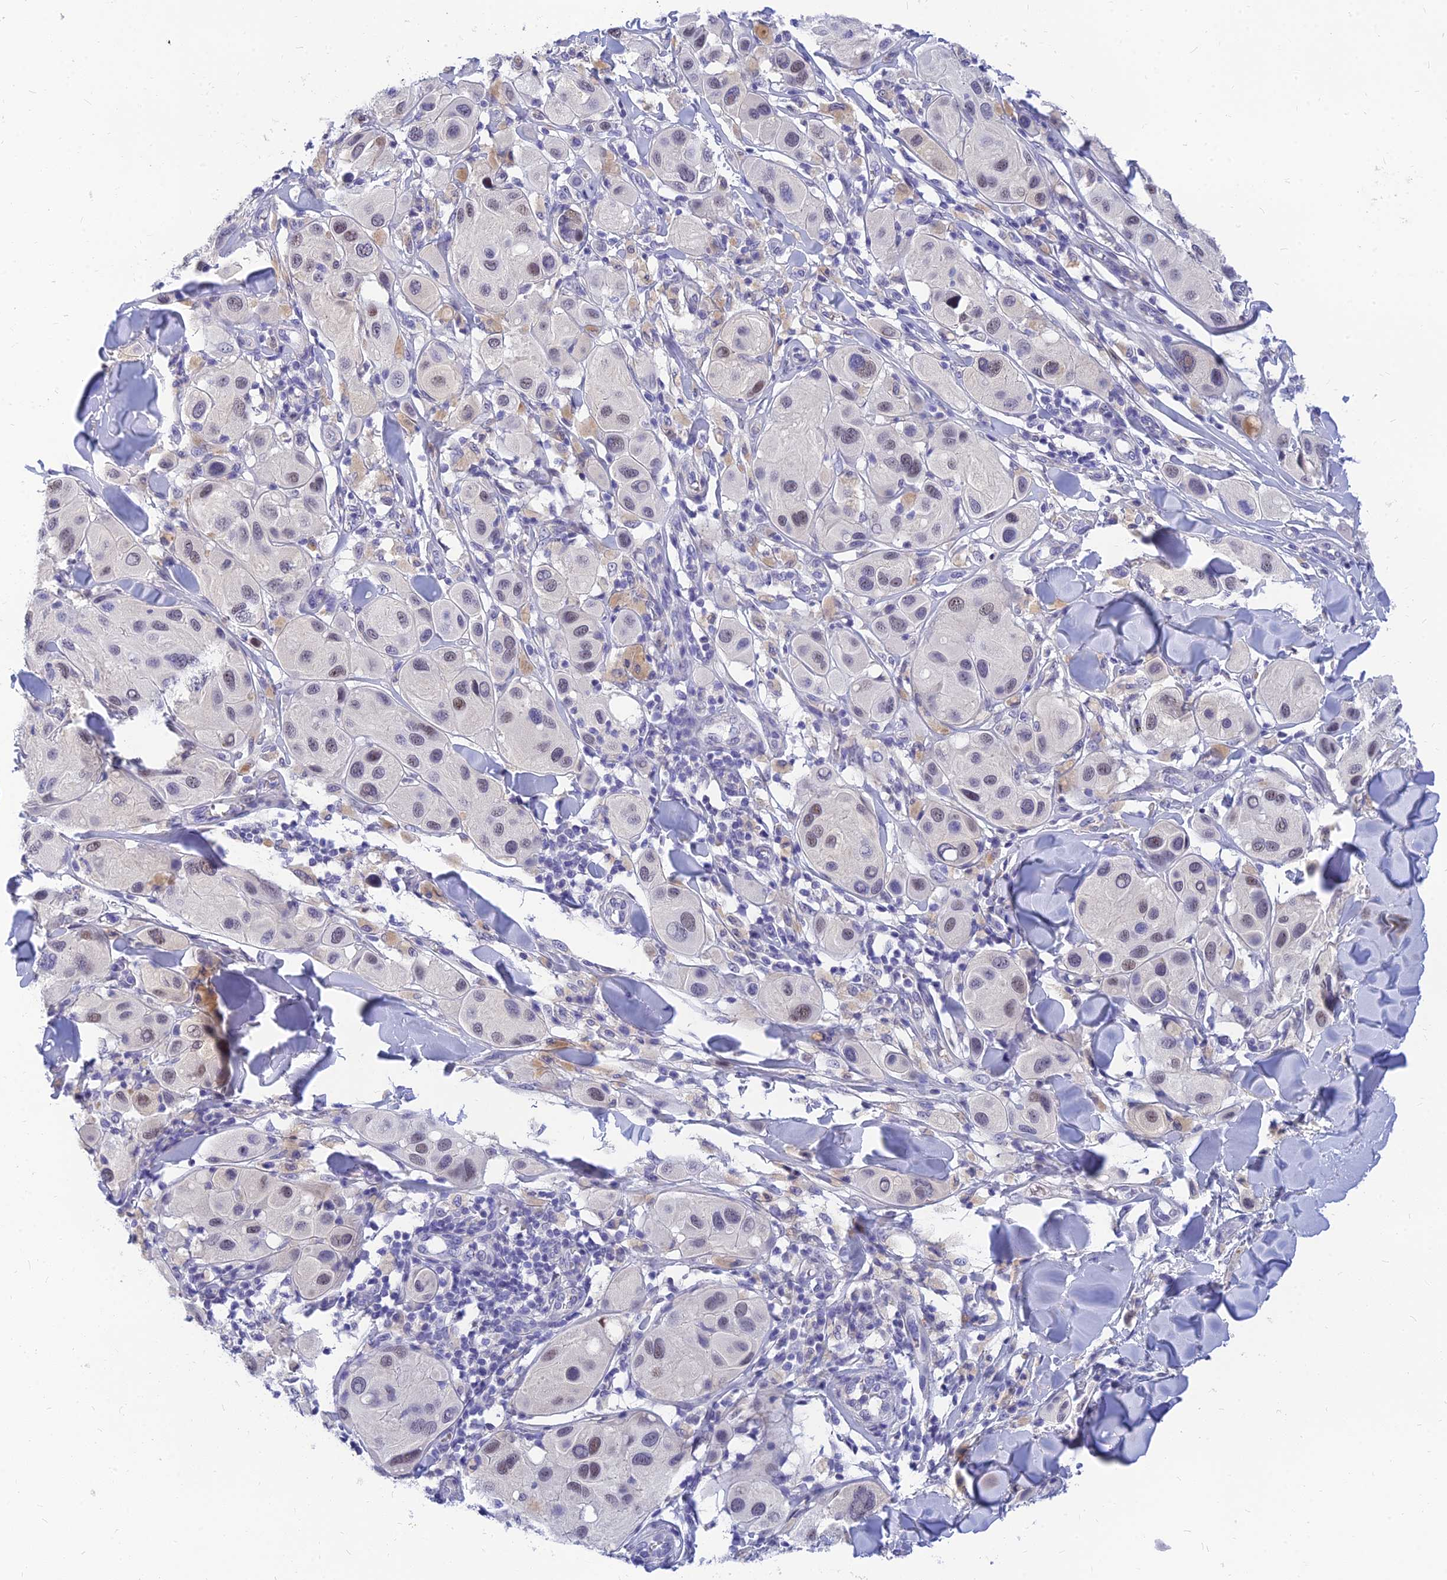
{"staining": {"intensity": "negative", "quantity": "none", "location": "none"}, "tissue": "melanoma", "cell_type": "Tumor cells", "image_type": "cancer", "snomed": [{"axis": "morphology", "description": "Malignant melanoma, Metastatic site"}, {"axis": "topography", "description": "Skin"}], "caption": "Immunohistochemical staining of human melanoma displays no significant expression in tumor cells.", "gene": "TMEM161B", "patient": {"sex": "male", "age": 41}}